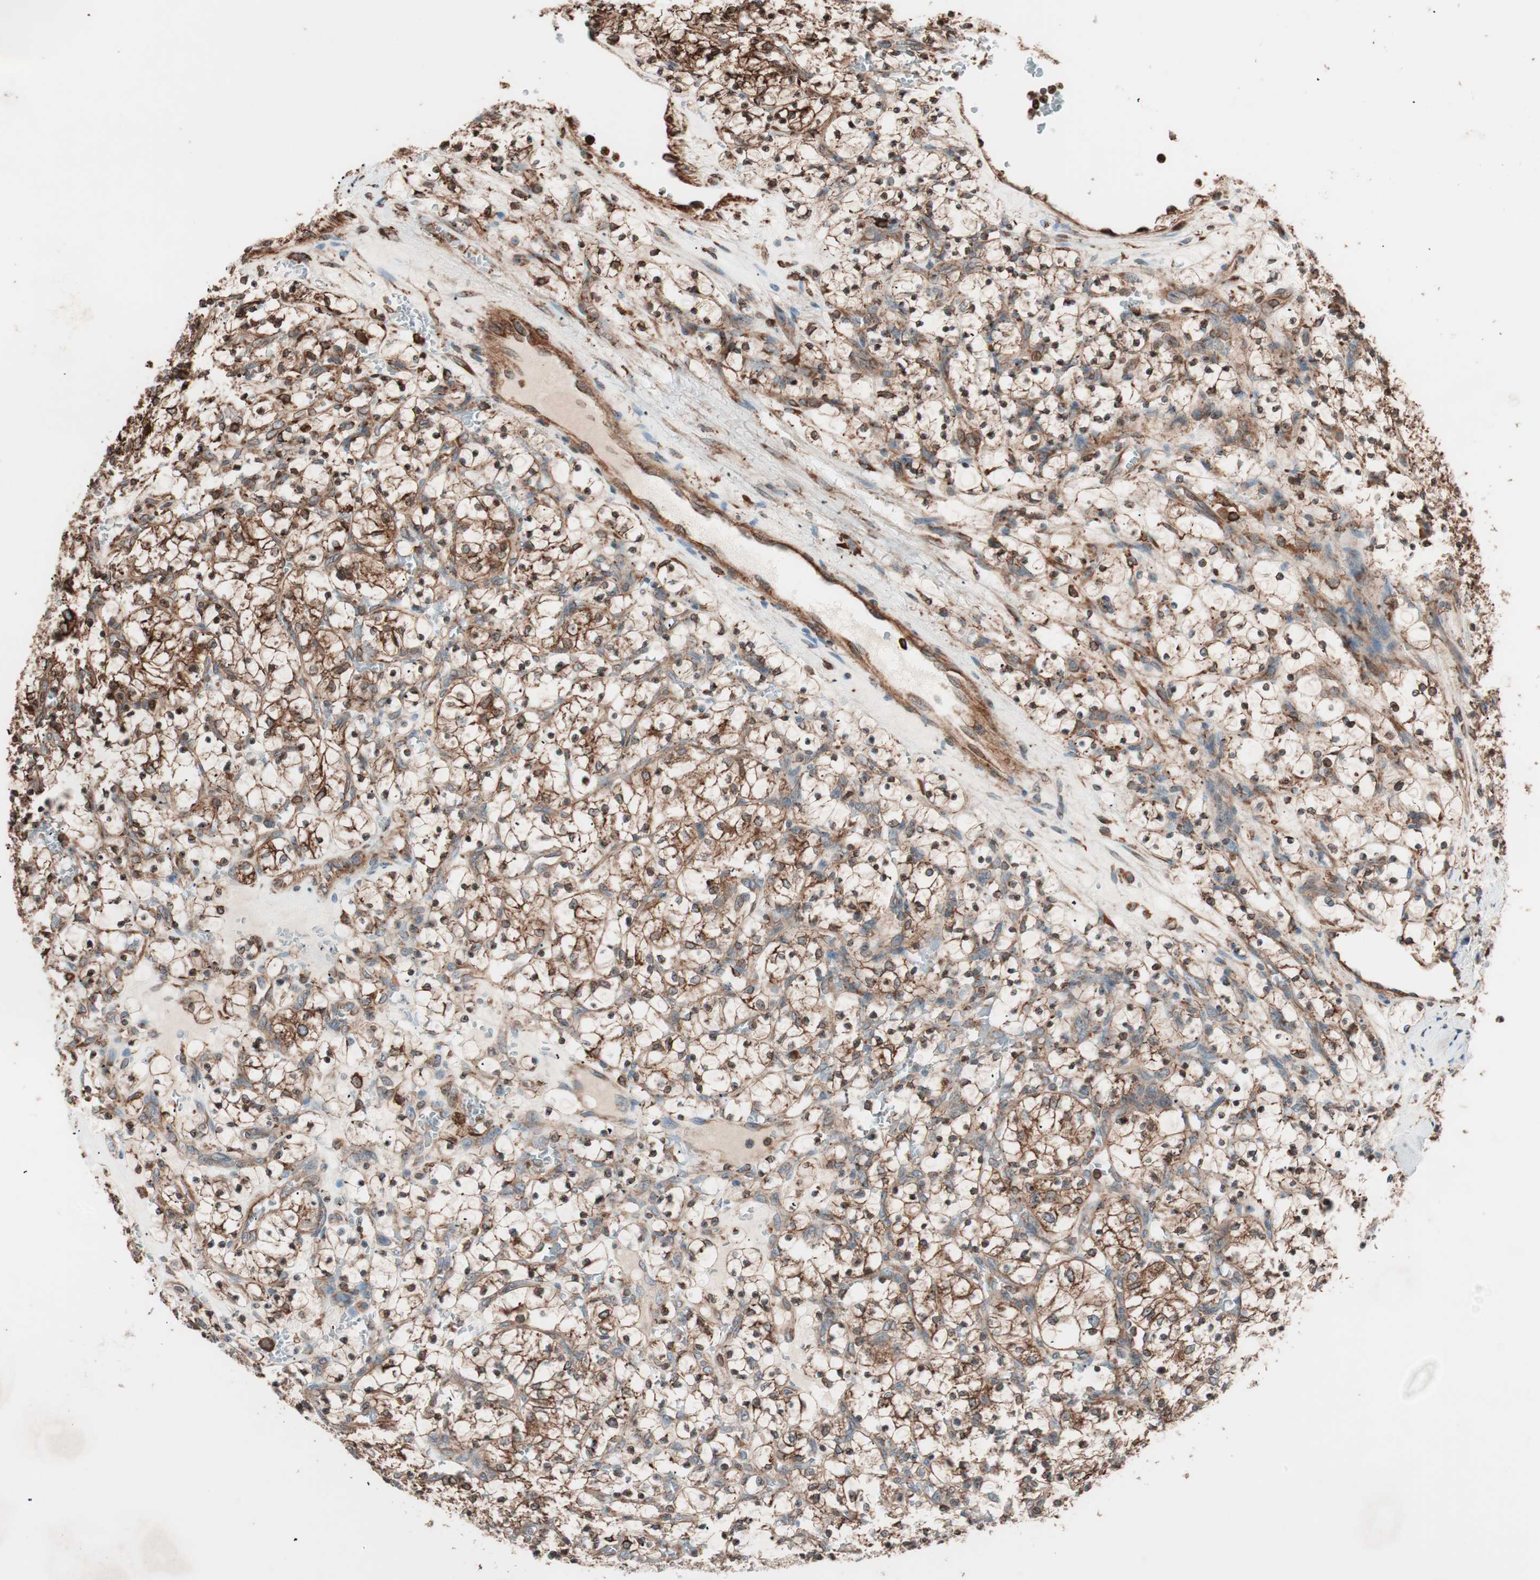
{"staining": {"intensity": "moderate", "quantity": ">75%", "location": "cytoplasmic/membranous,nuclear"}, "tissue": "renal cancer", "cell_type": "Tumor cells", "image_type": "cancer", "snomed": [{"axis": "morphology", "description": "Adenocarcinoma, NOS"}, {"axis": "topography", "description": "Kidney"}], "caption": "Immunohistochemical staining of adenocarcinoma (renal) reveals medium levels of moderate cytoplasmic/membranous and nuclear protein expression in about >75% of tumor cells. The staining was performed using DAB, with brown indicating positive protein expression. Nuclei are stained blue with hematoxylin.", "gene": "VEGFA", "patient": {"sex": "female", "age": 69}}